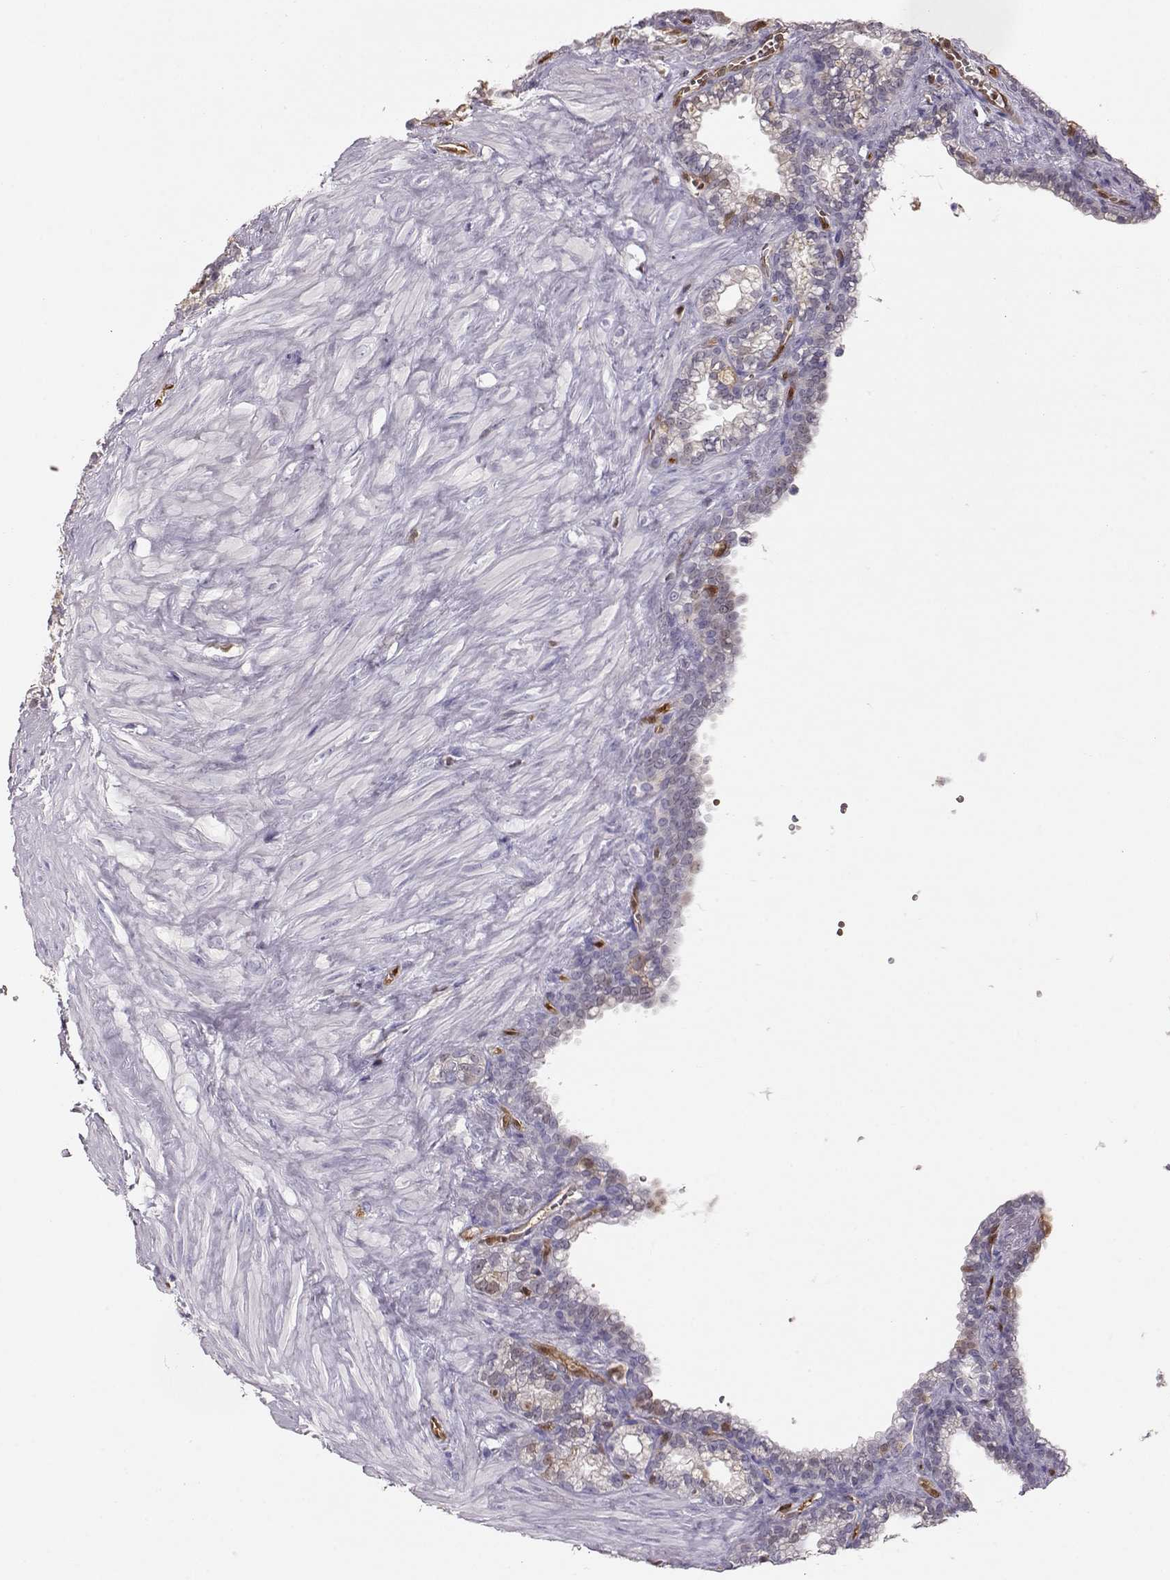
{"staining": {"intensity": "weak", "quantity": "25%-75%", "location": "cytoplasmic/membranous"}, "tissue": "seminal vesicle", "cell_type": "Glandular cells", "image_type": "normal", "snomed": [{"axis": "morphology", "description": "Normal tissue, NOS"}, {"axis": "morphology", "description": "Urothelial carcinoma, NOS"}, {"axis": "topography", "description": "Urinary bladder"}, {"axis": "topography", "description": "Seminal veicle"}], "caption": "This micrograph exhibits normal seminal vesicle stained with immunohistochemistry to label a protein in brown. The cytoplasmic/membranous of glandular cells show weak positivity for the protein. Nuclei are counter-stained blue.", "gene": "PNP", "patient": {"sex": "male", "age": 76}}